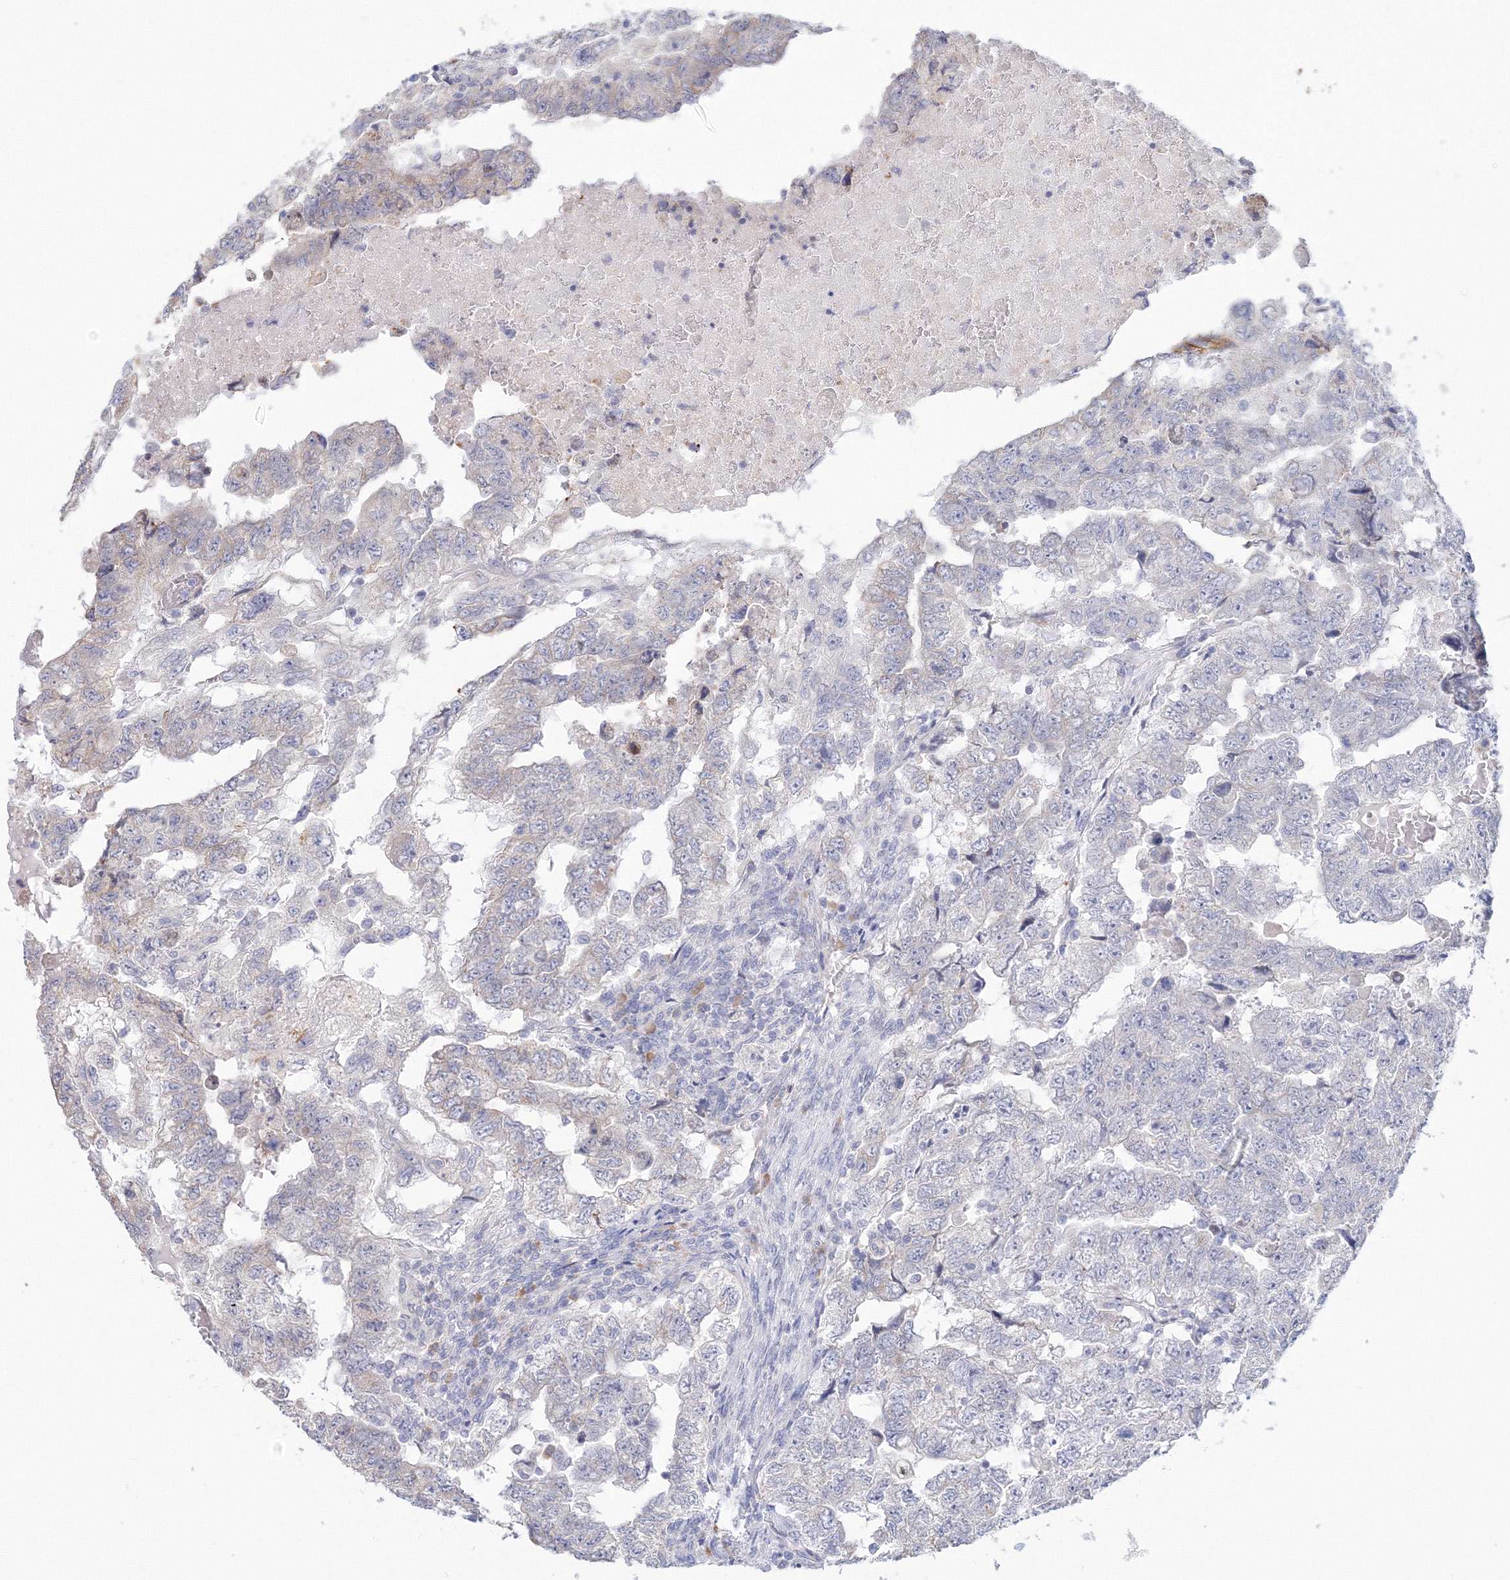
{"staining": {"intensity": "weak", "quantity": "<25%", "location": "cytoplasmic/membranous"}, "tissue": "testis cancer", "cell_type": "Tumor cells", "image_type": "cancer", "snomed": [{"axis": "morphology", "description": "Carcinoma, Embryonal, NOS"}, {"axis": "topography", "description": "Testis"}], "caption": "Image shows no protein positivity in tumor cells of testis cancer tissue. (Brightfield microscopy of DAB (3,3'-diaminobenzidine) immunohistochemistry at high magnification).", "gene": "VSIG1", "patient": {"sex": "male", "age": 36}}